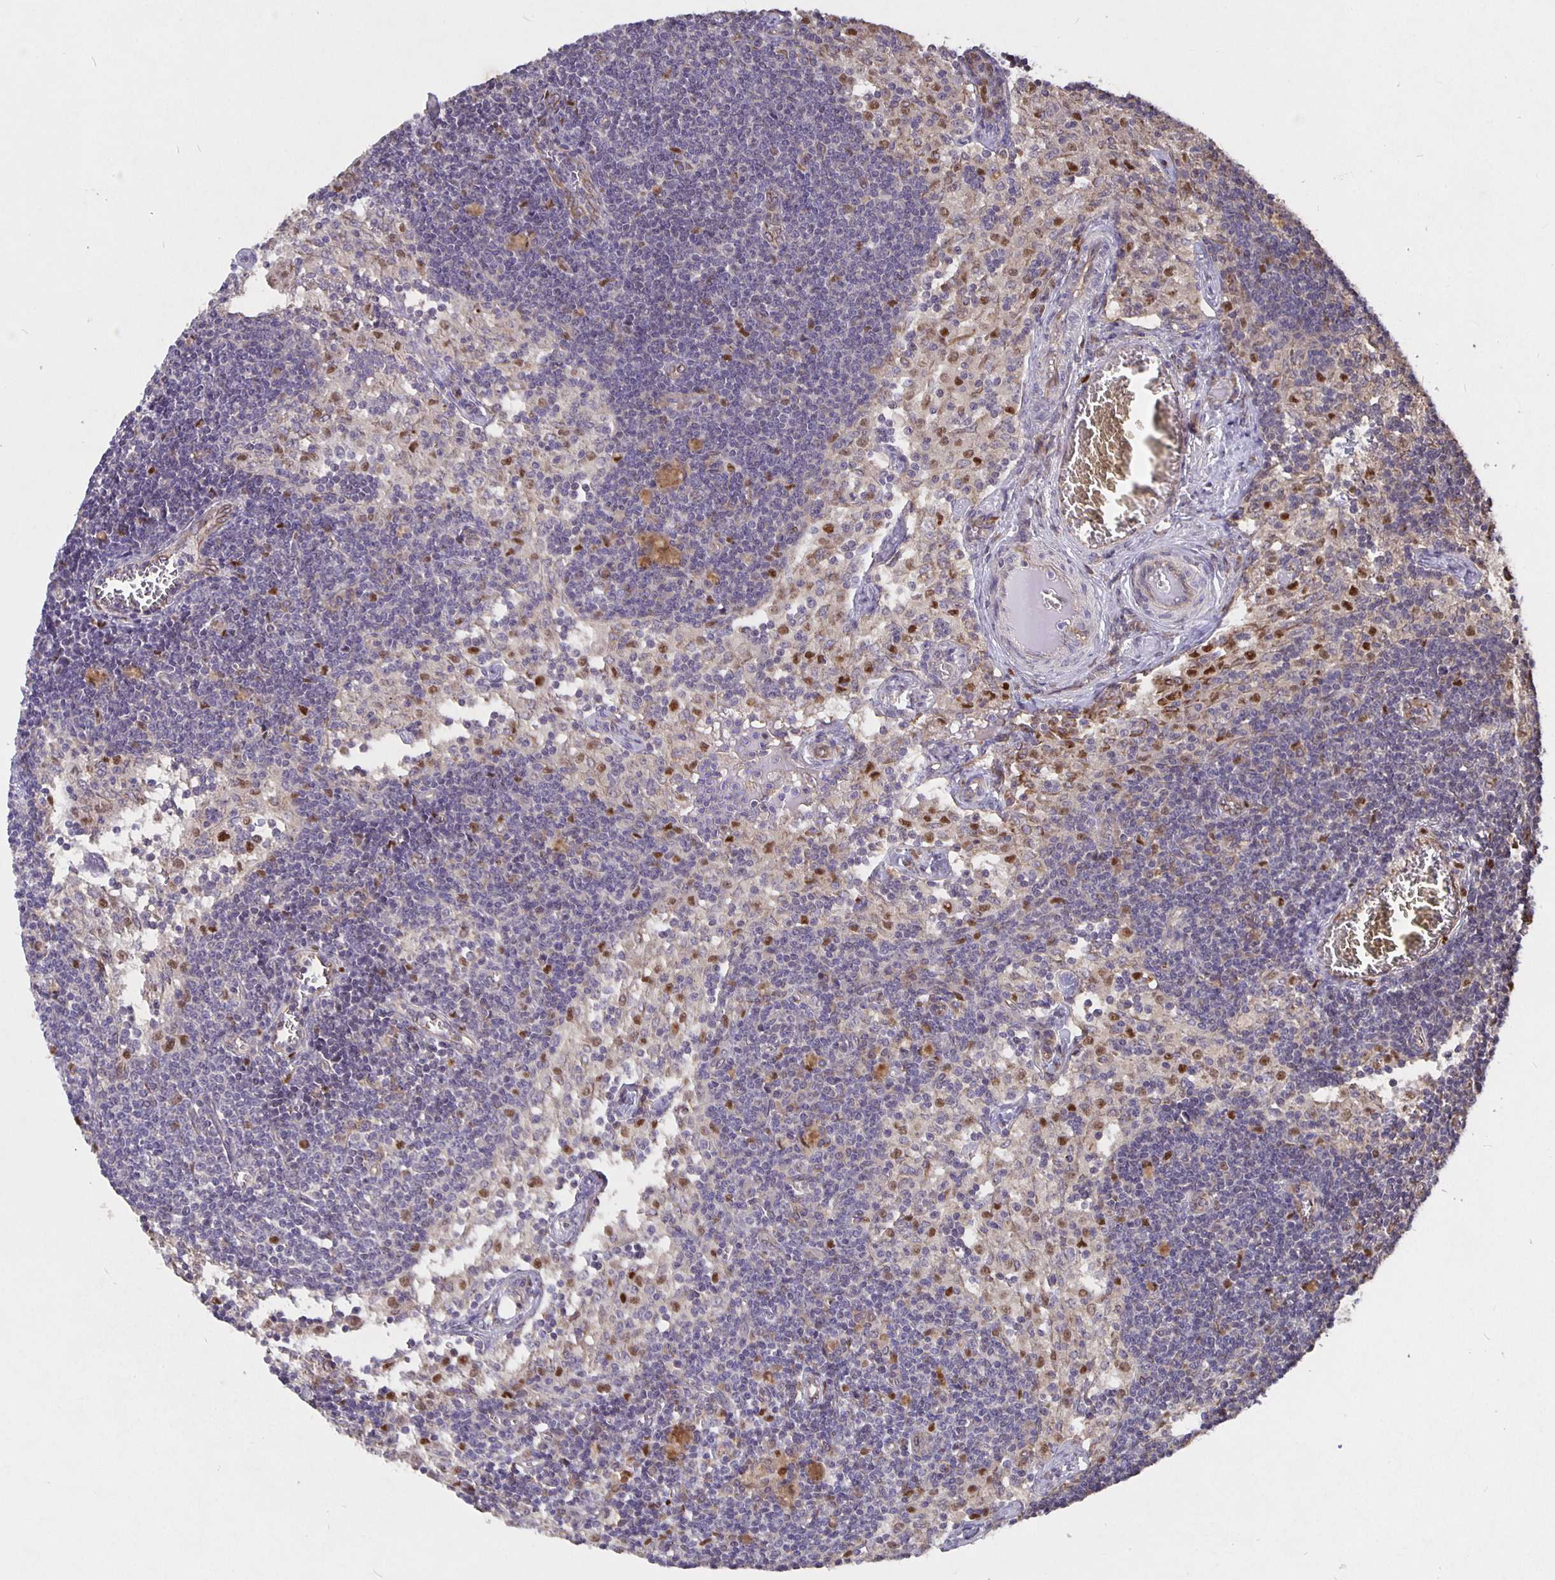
{"staining": {"intensity": "moderate", "quantity": "<25%", "location": "nuclear"}, "tissue": "lymph node", "cell_type": "Non-germinal center cells", "image_type": "normal", "snomed": [{"axis": "morphology", "description": "Normal tissue, NOS"}, {"axis": "topography", "description": "Lymph node"}], "caption": "This image exhibits normal lymph node stained with immunohistochemistry (IHC) to label a protein in brown. The nuclear of non-germinal center cells show moderate positivity for the protein. Nuclei are counter-stained blue.", "gene": "NOG", "patient": {"sex": "female", "age": 31}}